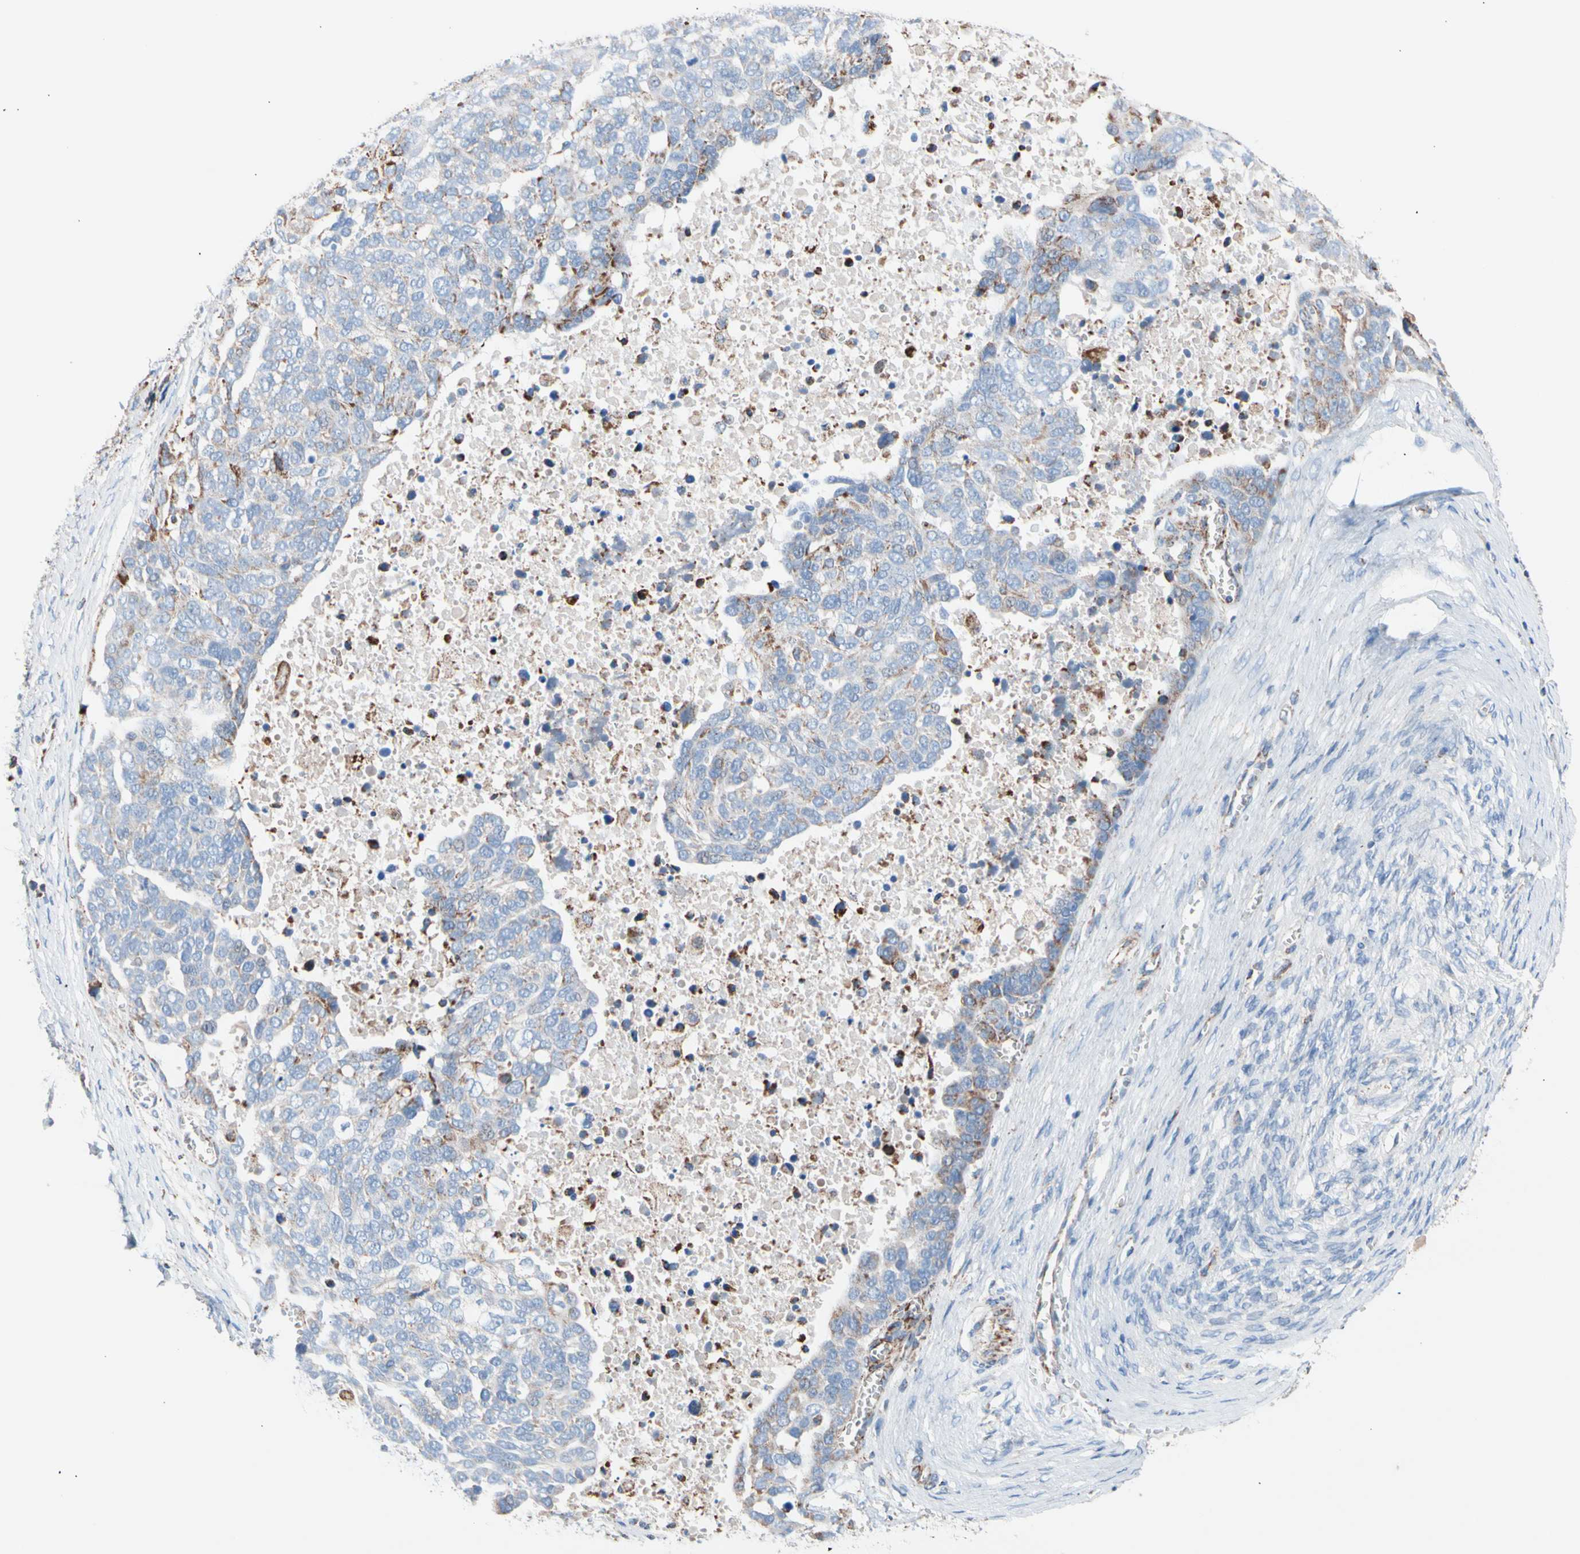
{"staining": {"intensity": "moderate", "quantity": "<25%", "location": "cytoplasmic/membranous"}, "tissue": "ovarian cancer", "cell_type": "Tumor cells", "image_type": "cancer", "snomed": [{"axis": "morphology", "description": "Cystadenocarcinoma, serous, NOS"}, {"axis": "topography", "description": "Ovary"}], "caption": "Ovarian cancer stained for a protein shows moderate cytoplasmic/membranous positivity in tumor cells.", "gene": "HK1", "patient": {"sex": "female", "age": 44}}